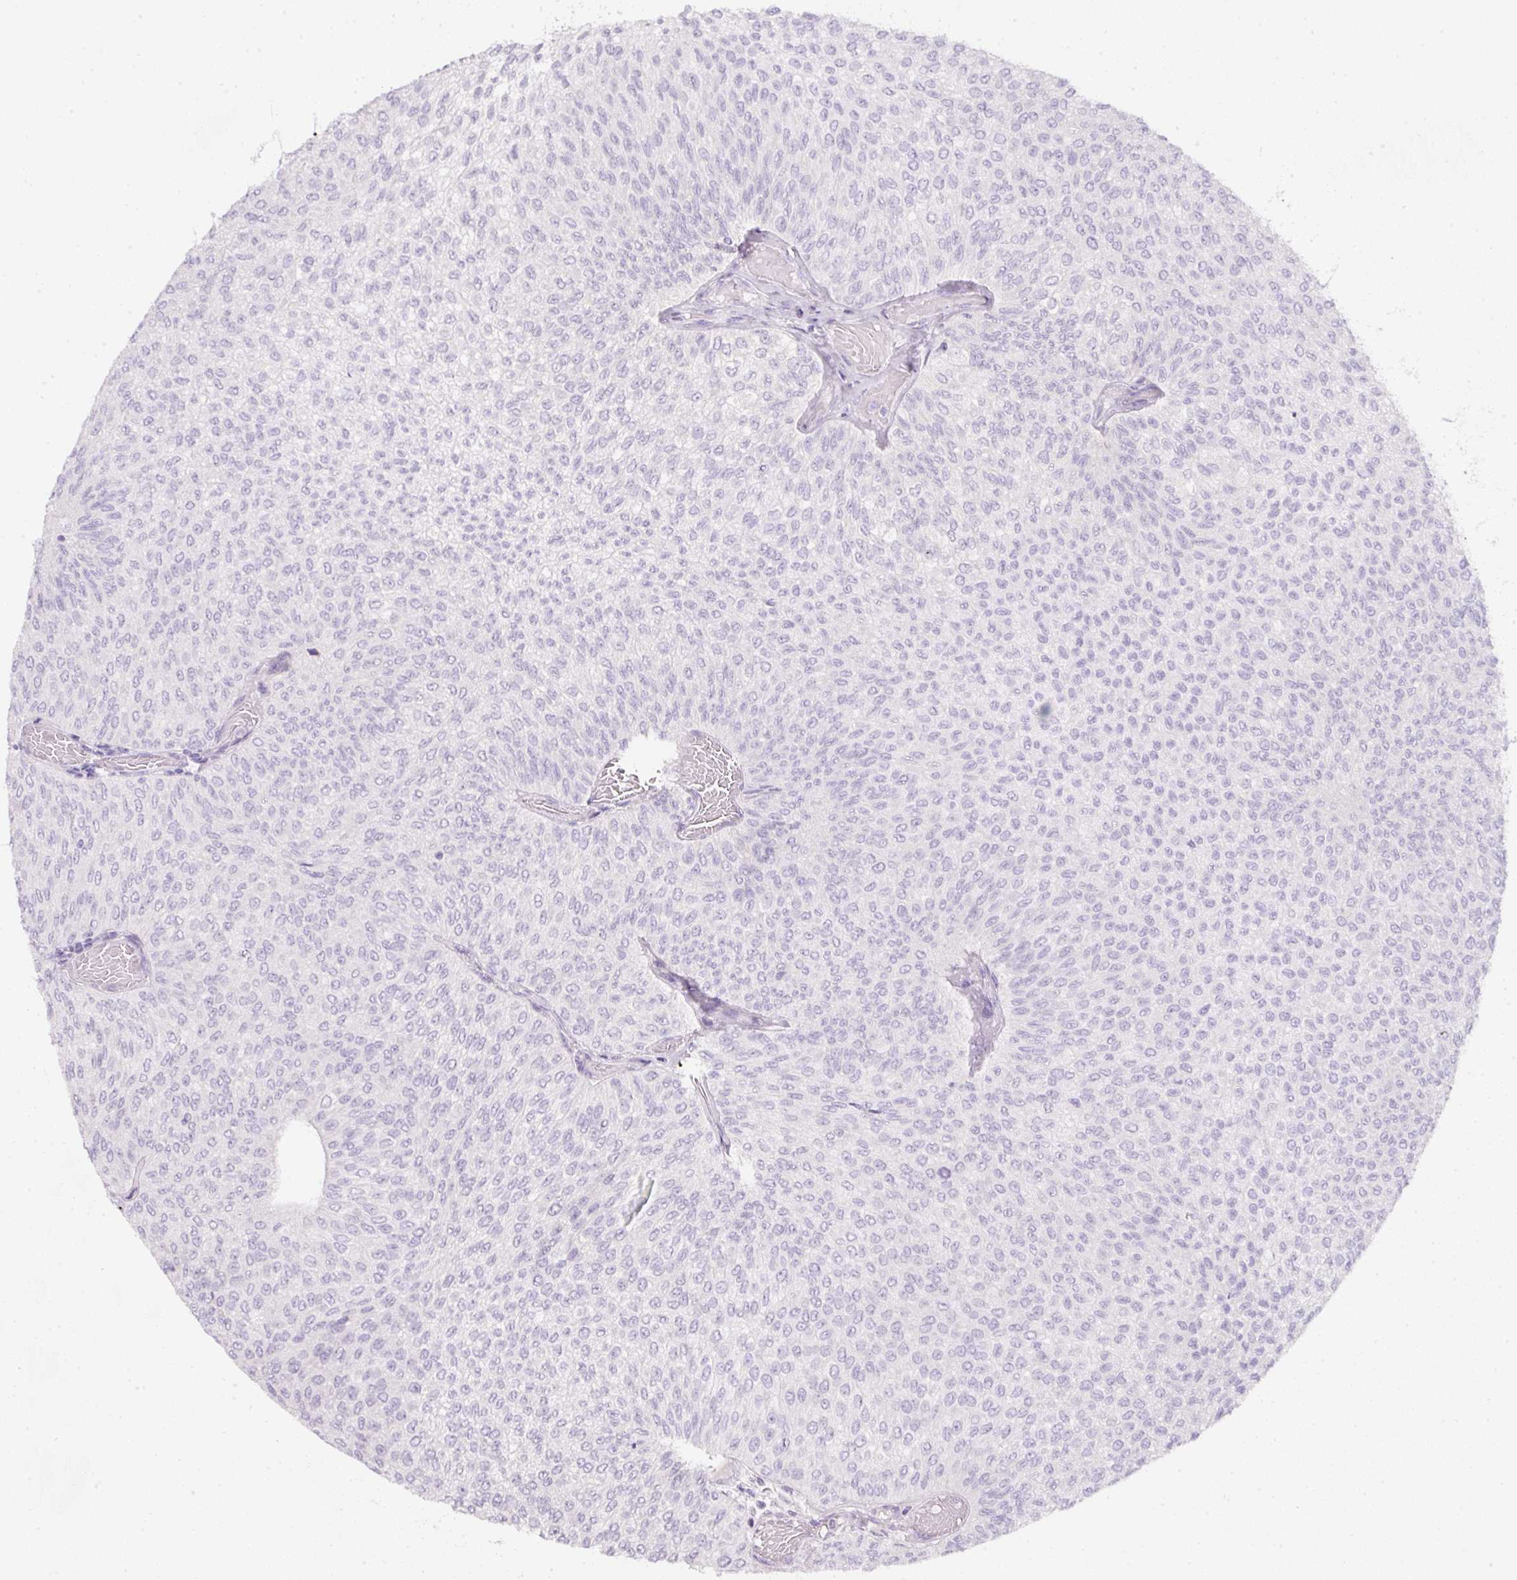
{"staining": {"intensity": "negative", "quantity": "none", "location": "none"}, "tissue": "urothelial cancer", "cell_type": "Tumor cells", "image_type": "cancer", "snomed": [{"axis": "morphology", "description": "Urothelial carcinoma, Low grade"}, {"axis": "topography", "description": "Urinary bladder"}], "caption": "This is an immunohistochemistry (IHC) photomicrograph of human urothelial carcinoma (low-grade). There is no expression in tumor cells.", "gene": "SLC2A2", "patient": {"sex": "male", "age": 78}}